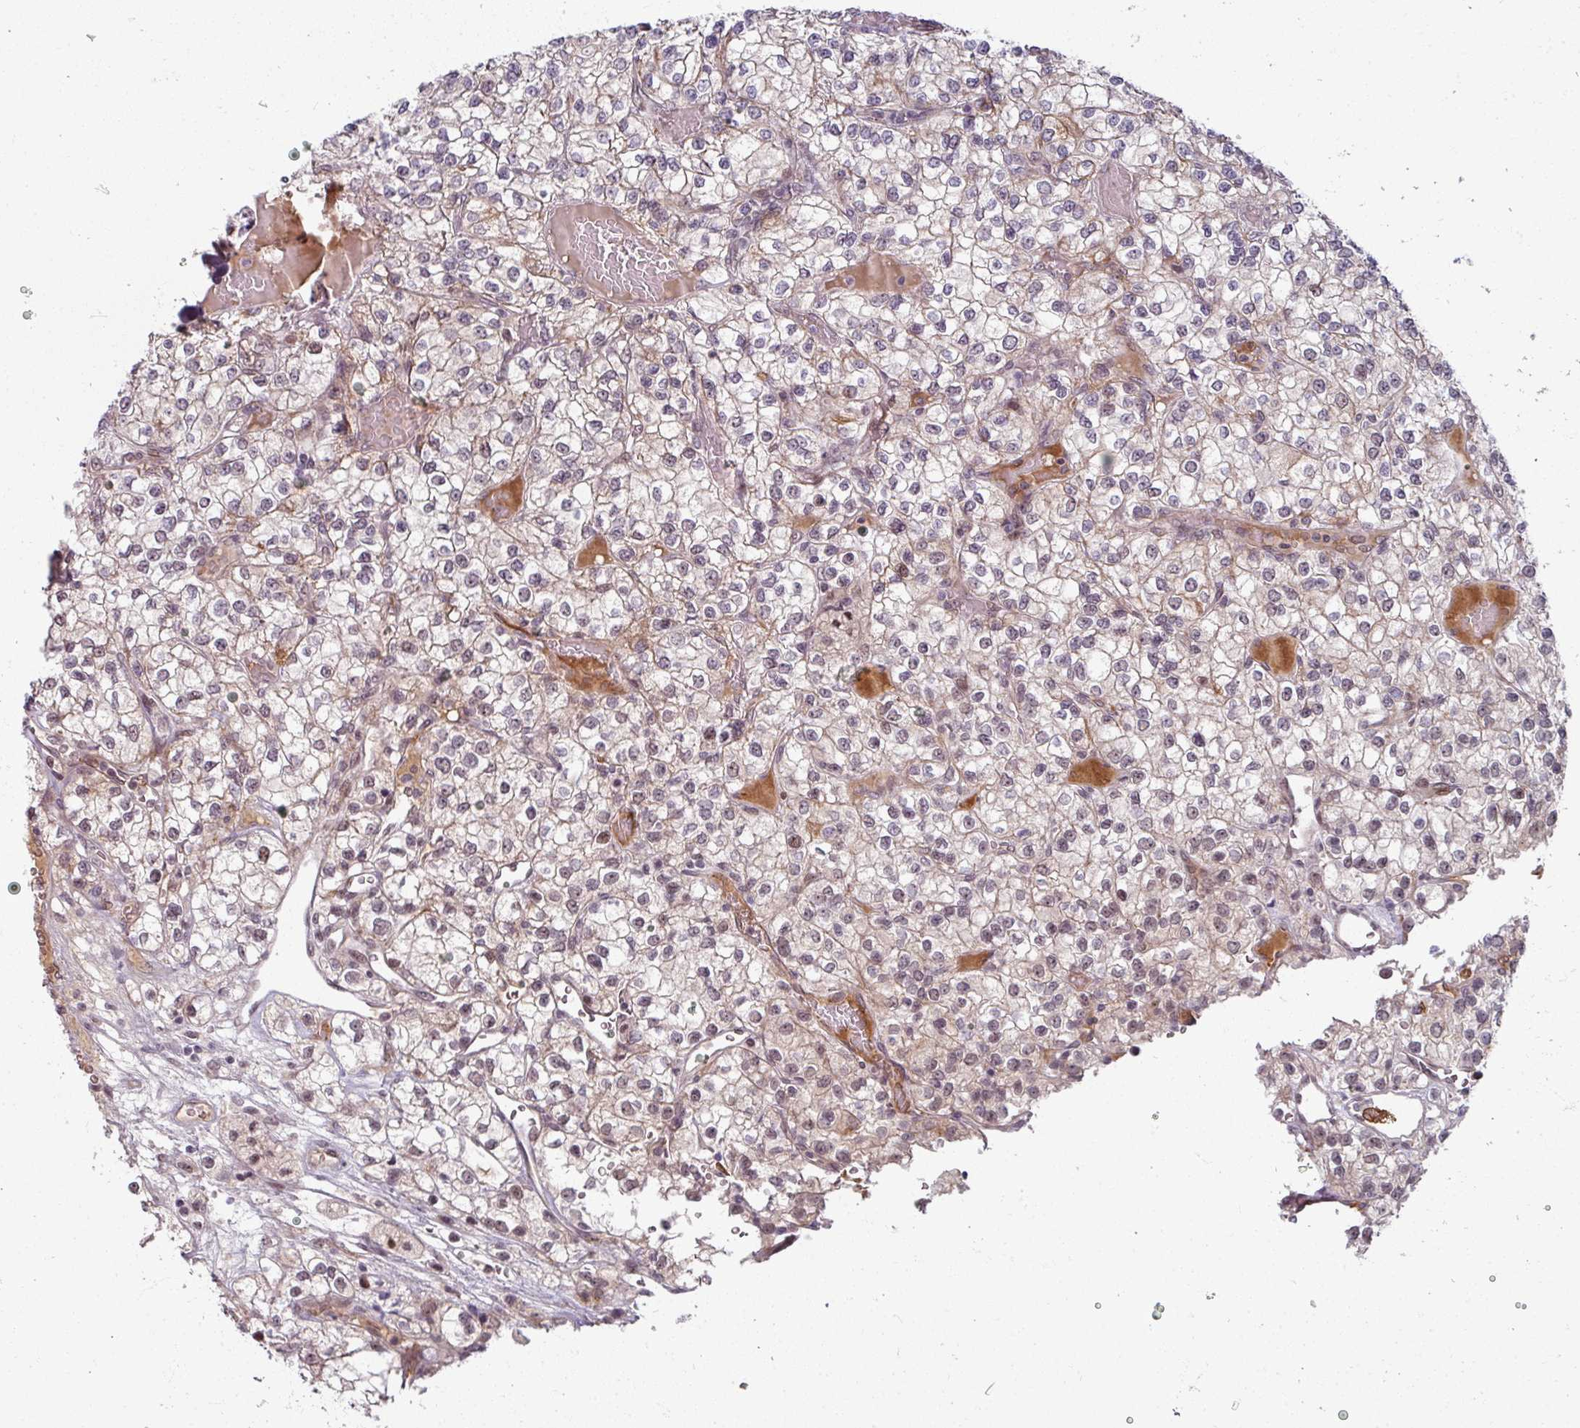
{"staining": {"intensity": "weak", "quantity": "<25%", "location": "cytoplasmic/membranous"}, "tissue": "renal cancer", "cell_type": "Tumor cells", "image_type": "cancer", "snomed": [{"axis": "morphology", "description": "Adenocarcinoma, NOS"}, {"axis": "topography", "description": "Kidney"}], "caption": "IHC histopathology image of human adenocarcinoma (renal) stained for a protein (brown), which shows no positivity in tumor cells.", "gene": "KLC3", "patient": {"sex": "male", "age": 80}}